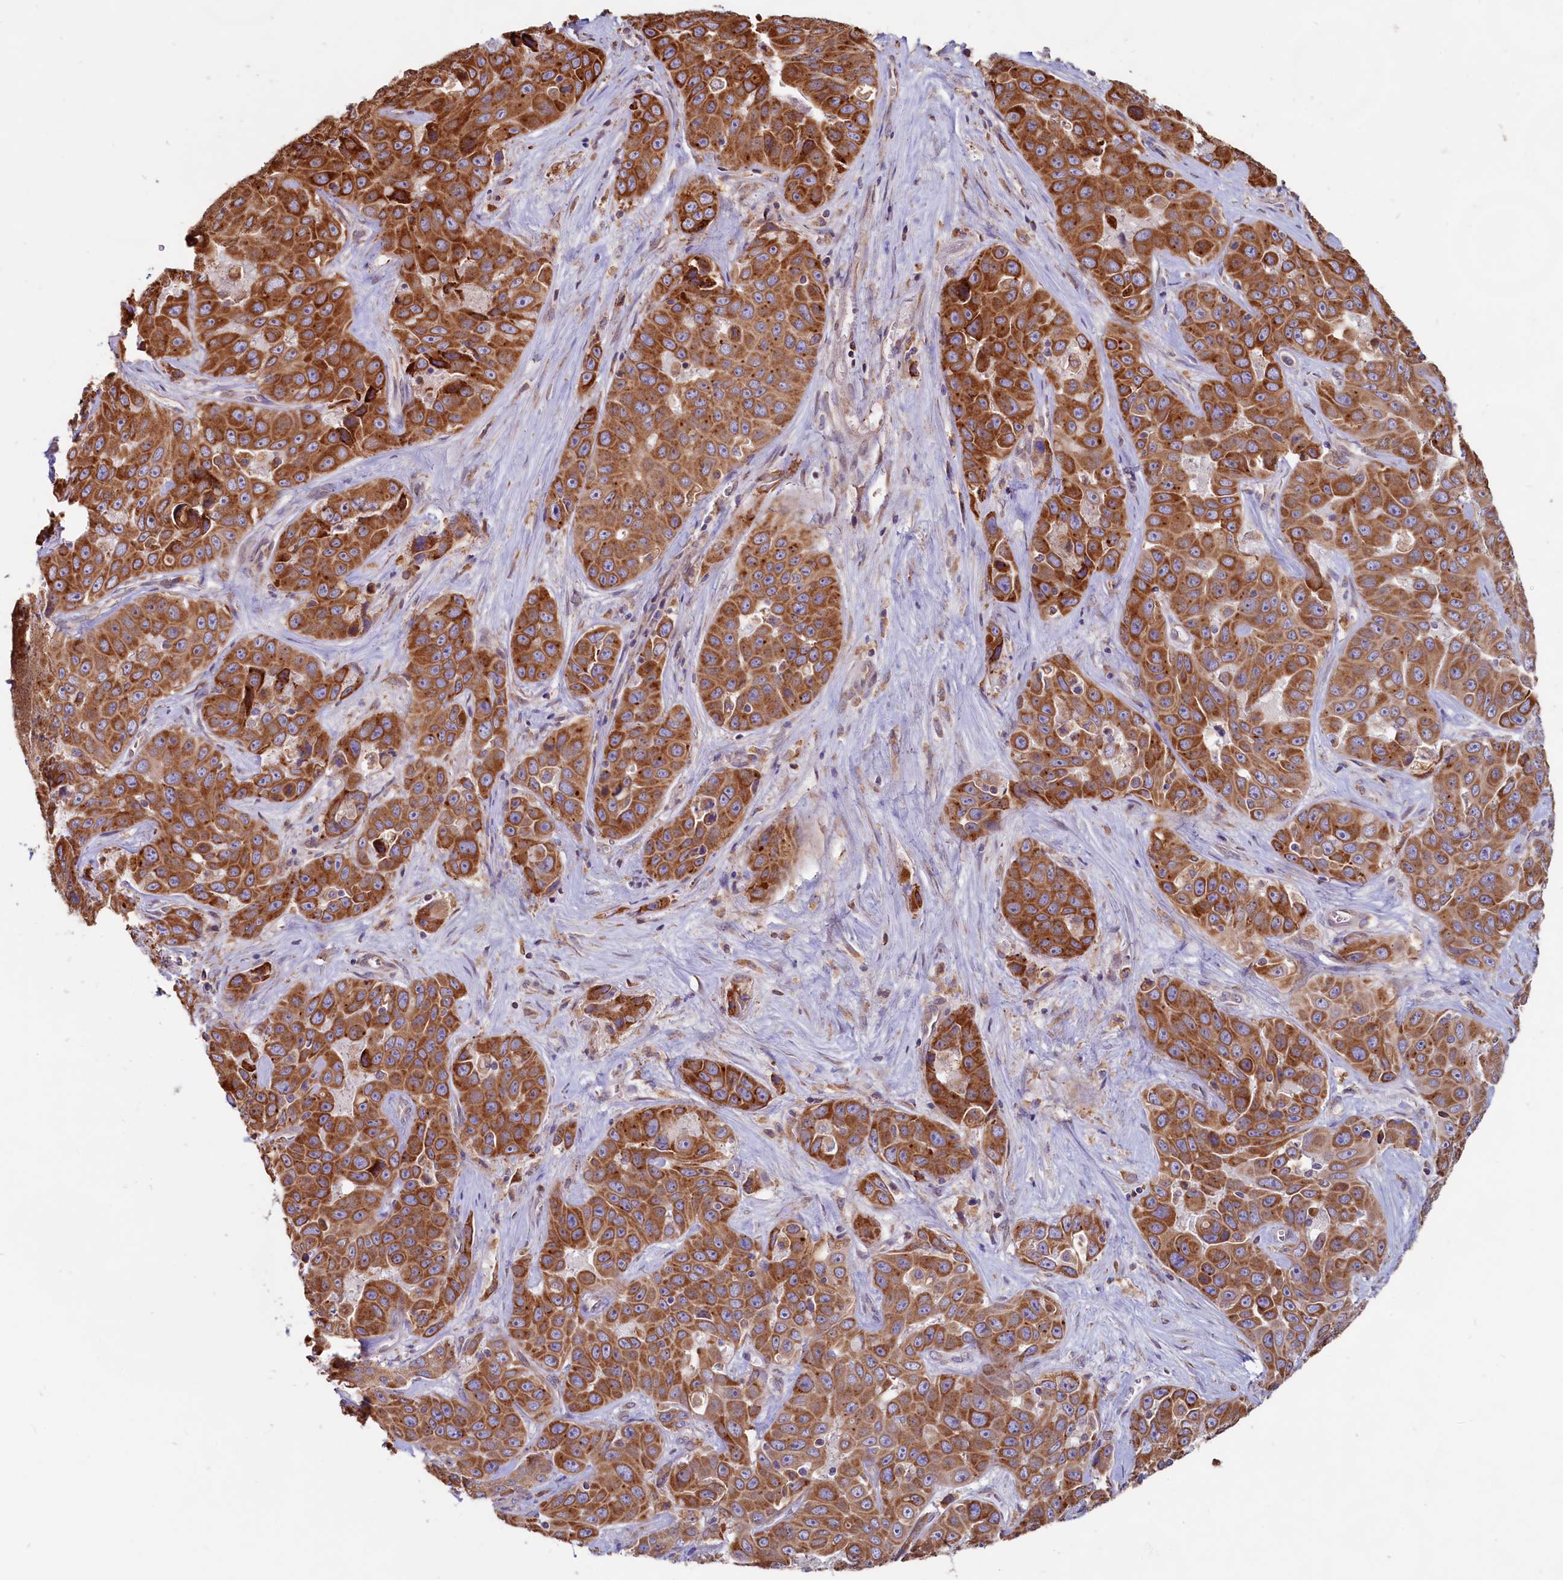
{"staining": {"intensity": "strong", "quantity": ">75%", "location": "cytoplasmic/membranous"}, "tissue": "liver cancer", "cell_type": "Tumor cells", "image_type": "cancer", "snomed": [{"axis": "morphology", "description": "Cholangiocarcinoma"}, {"axis": "topography", "description": "Liver"}], "caption": "A photomicrograph showing strong cytoplasmic/membranous staining in about >75% of tumor cells in liver cholangiocarcinoma, as visualized by brown immunohistochemical staining.", "gene": "TBC1D19", "patient": {"sex": "female", "age": 52}}